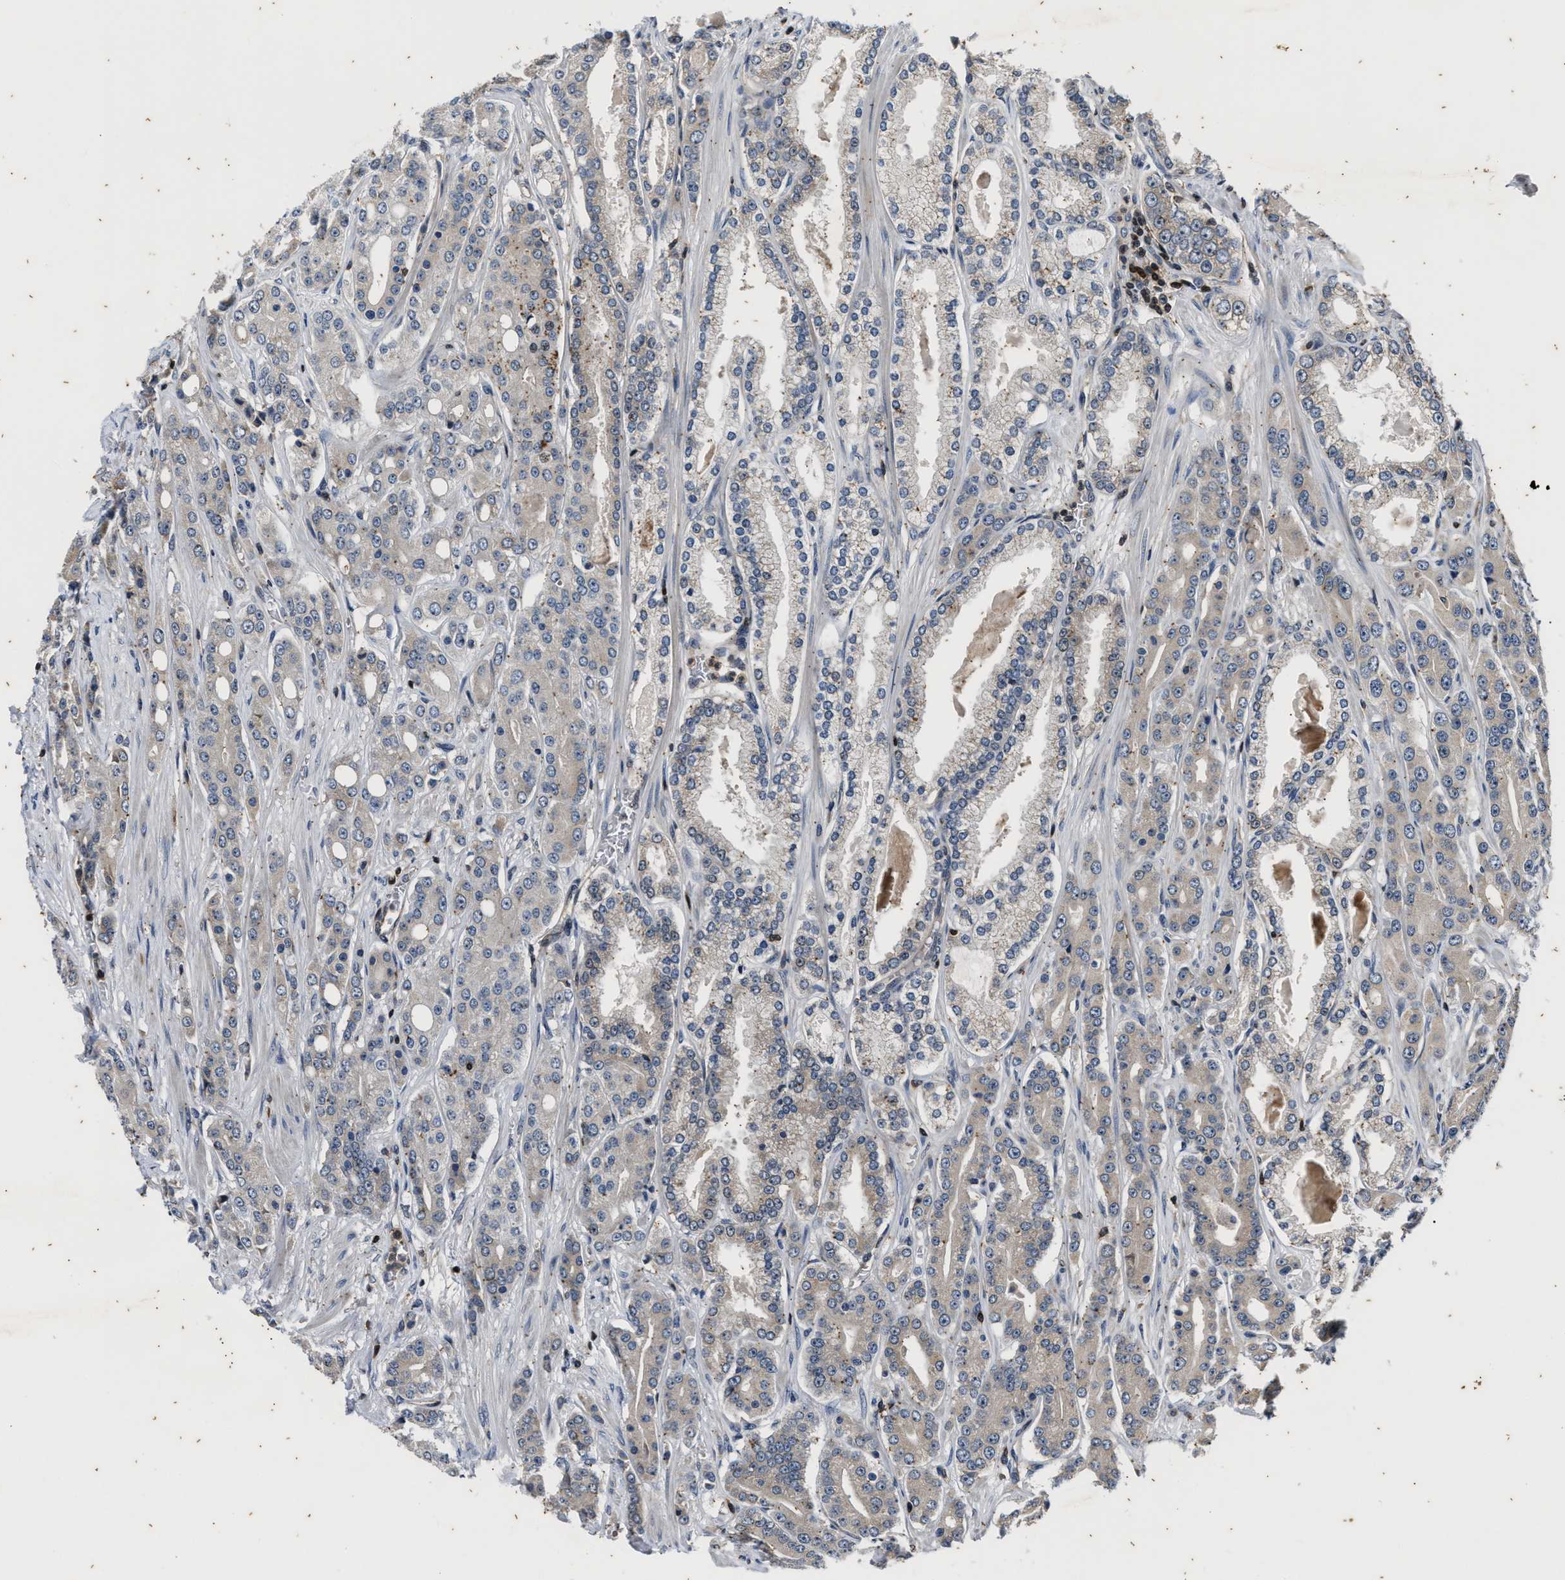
{"staining": {"intensity": "negative", "quantity": "none", "location": "none"}, "tissue": "prostate cancer", "cell_type": "Tumor cells", "image_type": "cancer", "snomed": [{"axis": "morphology", "description": "Adenocarcinoma, High grade"}, {"axis": "topography", "description": "Prostate"}], "caption": "Photomicrograph shows no significant protein positivity in tumor cells of prostate adenocarcinoma (high-grade).", "gene": "PTPN7", "patient": {"sex": "male", "age": 71}}